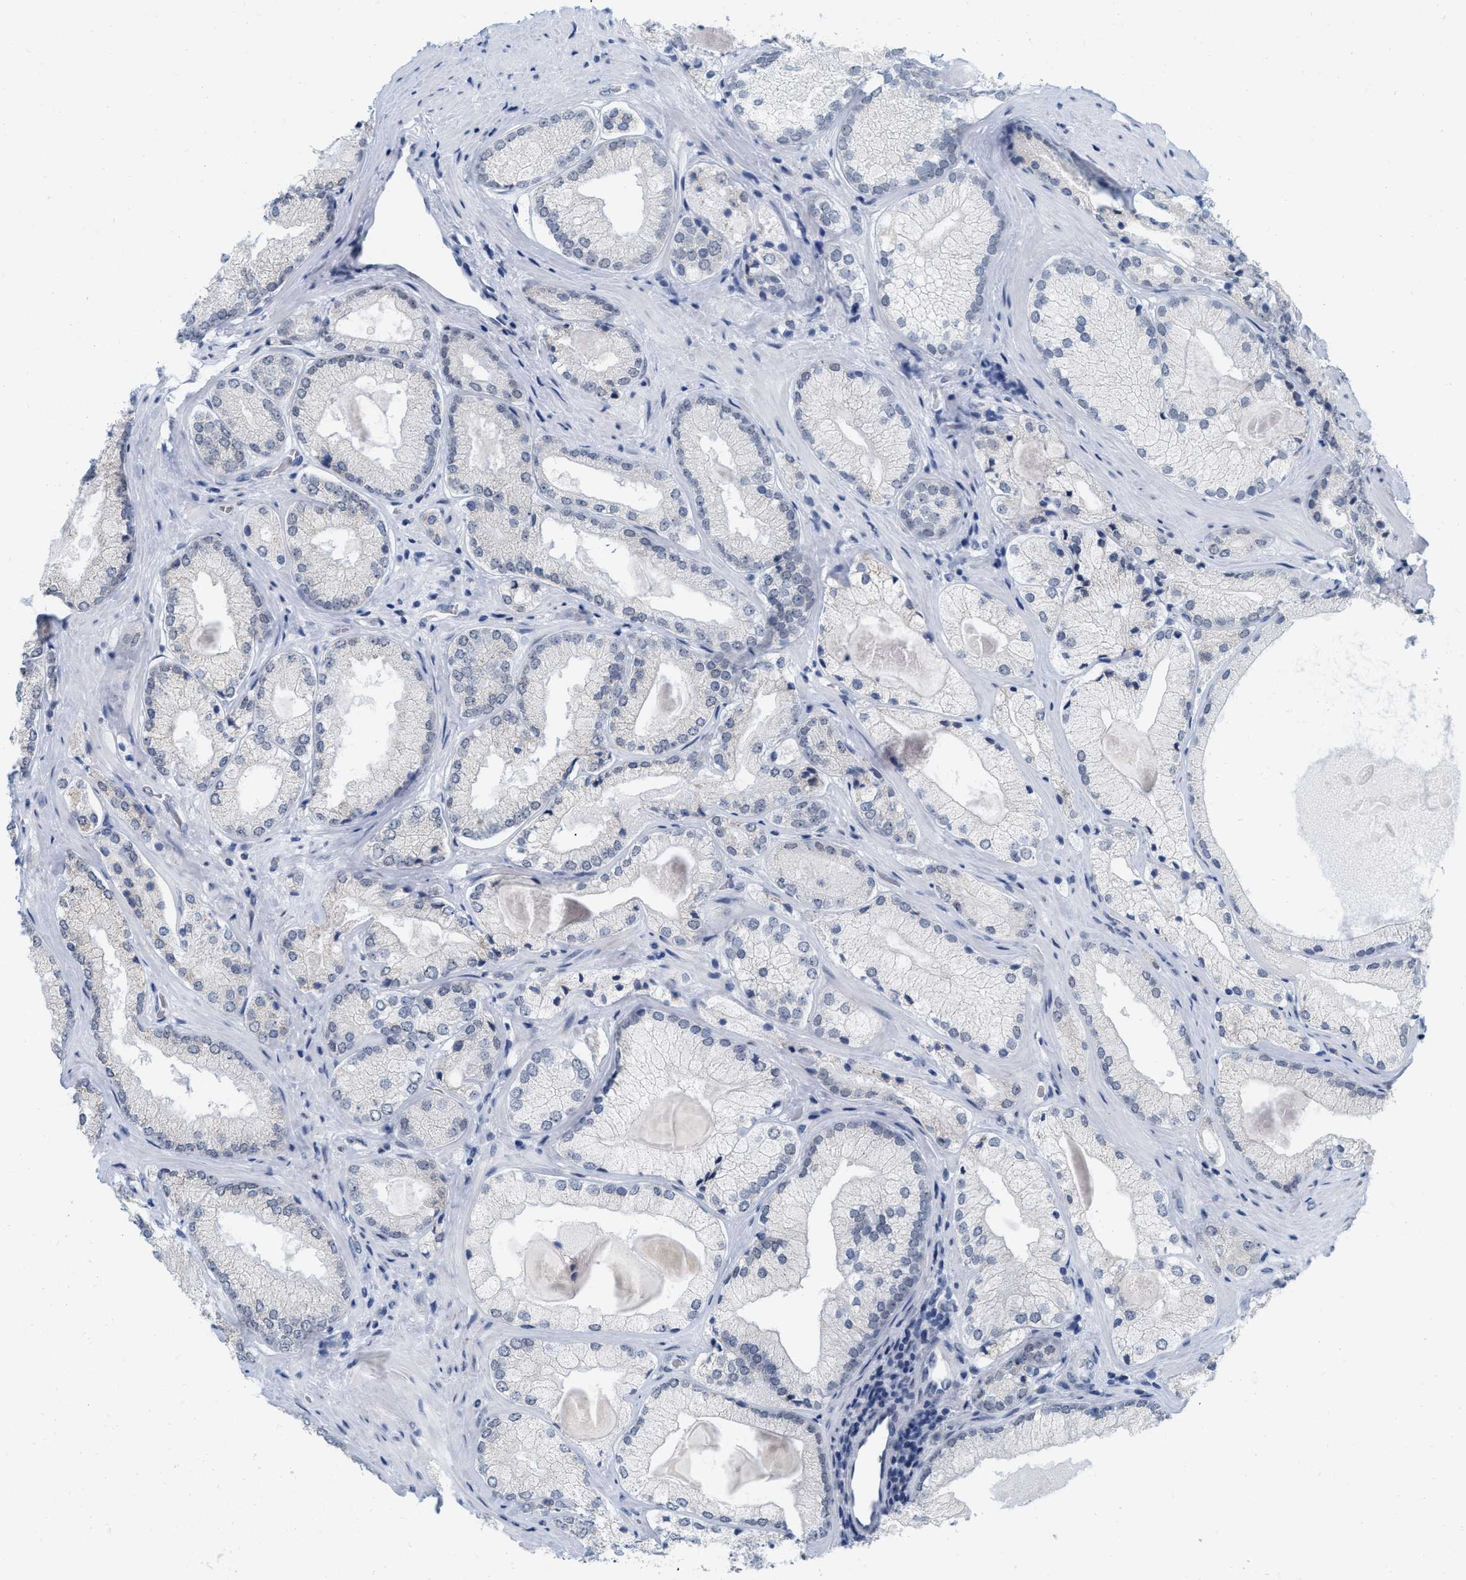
{"staining": {"intensity": "negative", "quantity": "none", "location": "none"}, "tissue": "prostate cancer", "cell_type": "Tumor cells", "image_type": "cancer", "snomed": [{"axis": "morphology", "description": "Adenocarcinoma, Low grade"}, {"axis": "topography", "description": "Prostate"}], "caption": "Tumor cells show no significant expression in prostate cancer.", "gene": "XIRP1", "patient": {"sex": "male", "age": 65}}